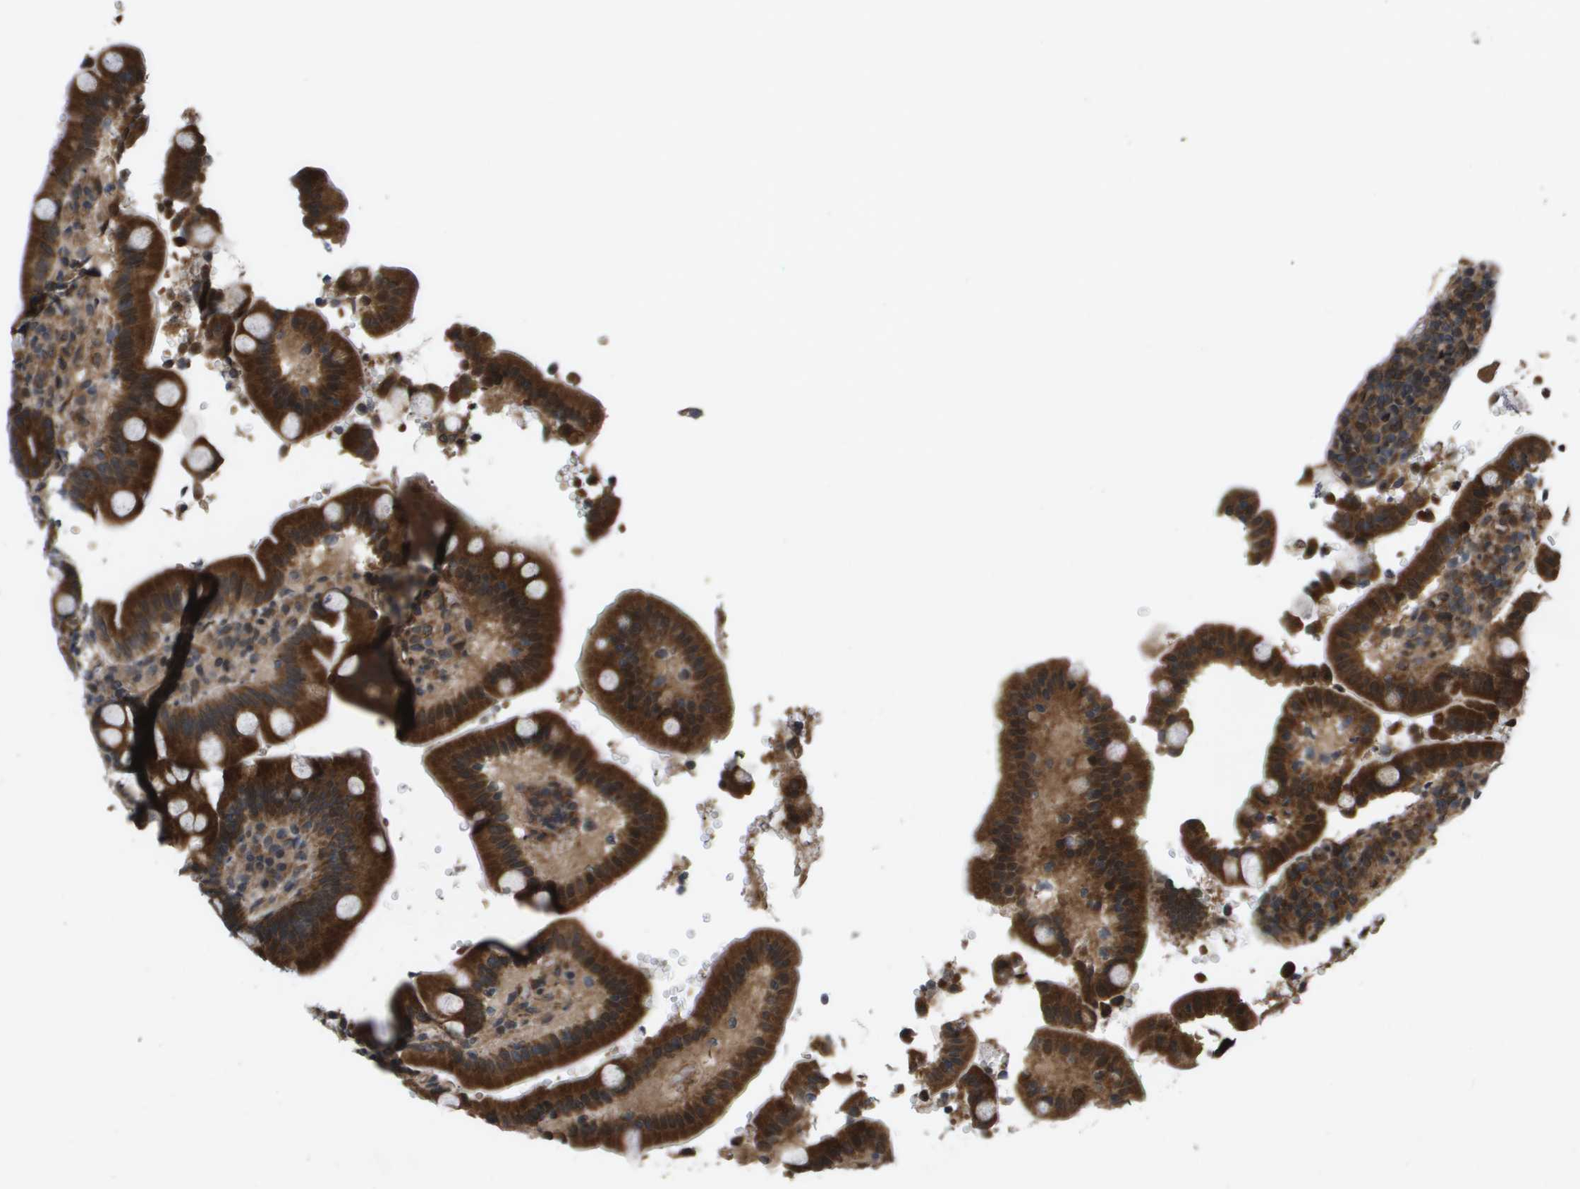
{"staining": {"intensity": "moderate", "quantity": ">75%", "location": "cytoplasmic/membranous"}, "tissue": "duodenum", "cell_type": "Glandular cells", "image_type": "normal", "snomed": [{"axis": "morphology", "description": "Normal tissue, NOS"}, {"axis": "topography", "description": "Small intestine, NOS"}], "caption": "The micrograph displays immunohistochemical staining of unremarkable duodenum. There is moderate cytoplasmic/membranous expression is seen in approximately >75% of glandular cells.", "gene": "SPTLC1", "patient": {"sex": "female", "age": 71}}